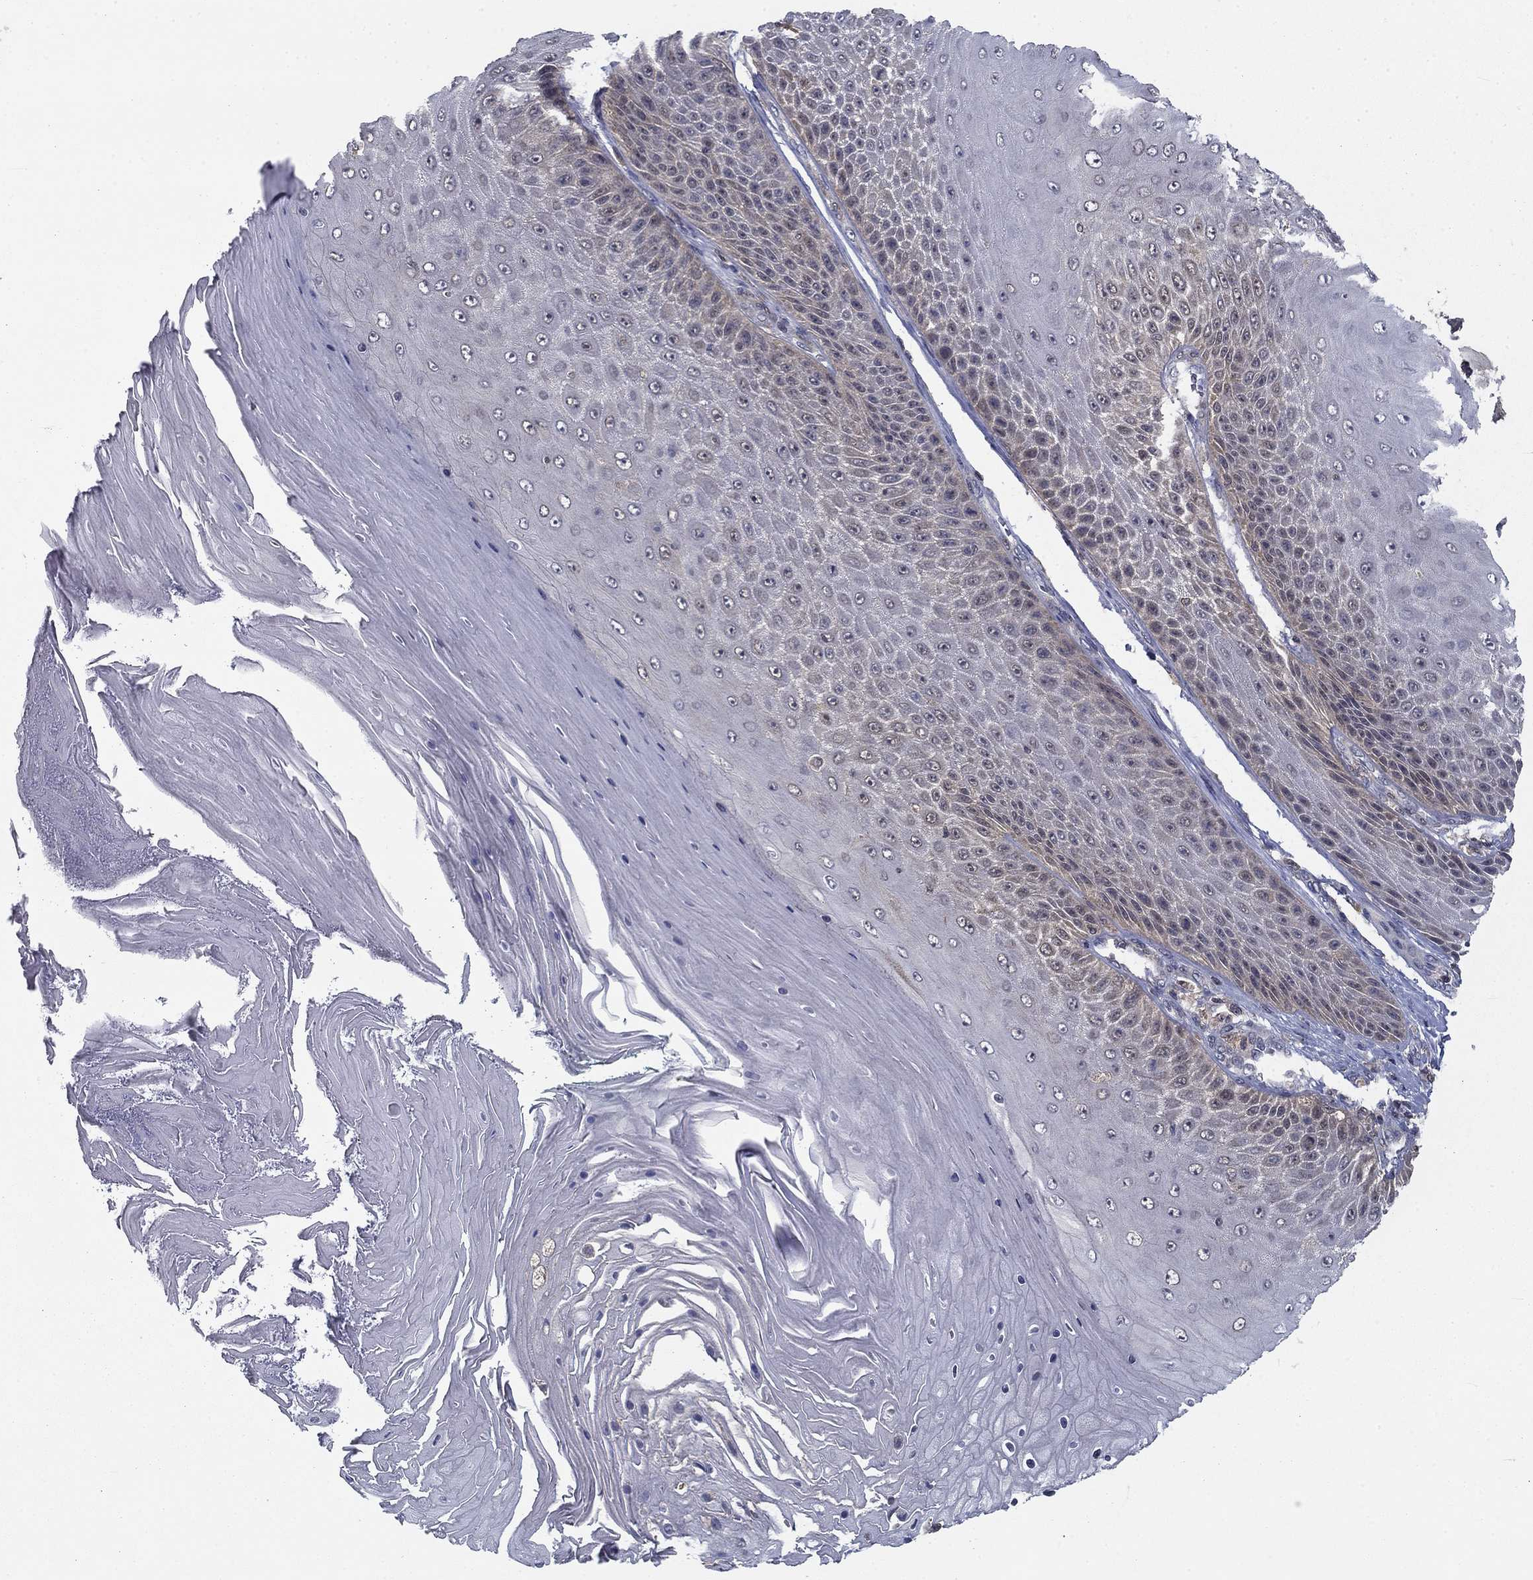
{"staining": {"intensity": "negative", "quantity": "none", "location": "none"}, "tissue": "skin cancer", "cell_type": "Tumor cells", "image_type": "cancer", "snomed": [{"axis": "morphology", "description": "Squamous cell carcinoma, NOS"}, {"axis": "topography", "description": "Skin"}], "caption": "Immunohistochemistry (IHC) photomicrograph of neoplastic tissue: skin cancer (squamous cell carcinoma) stained with DAB displays no significant protein expression in tumor cells. (DAB (3,3'-diaminobenzidine) IHC visualized using brightfield microscopy, high magnification).", "gene": "NIT2", "patient": {"sex": "male", "age": 62}}